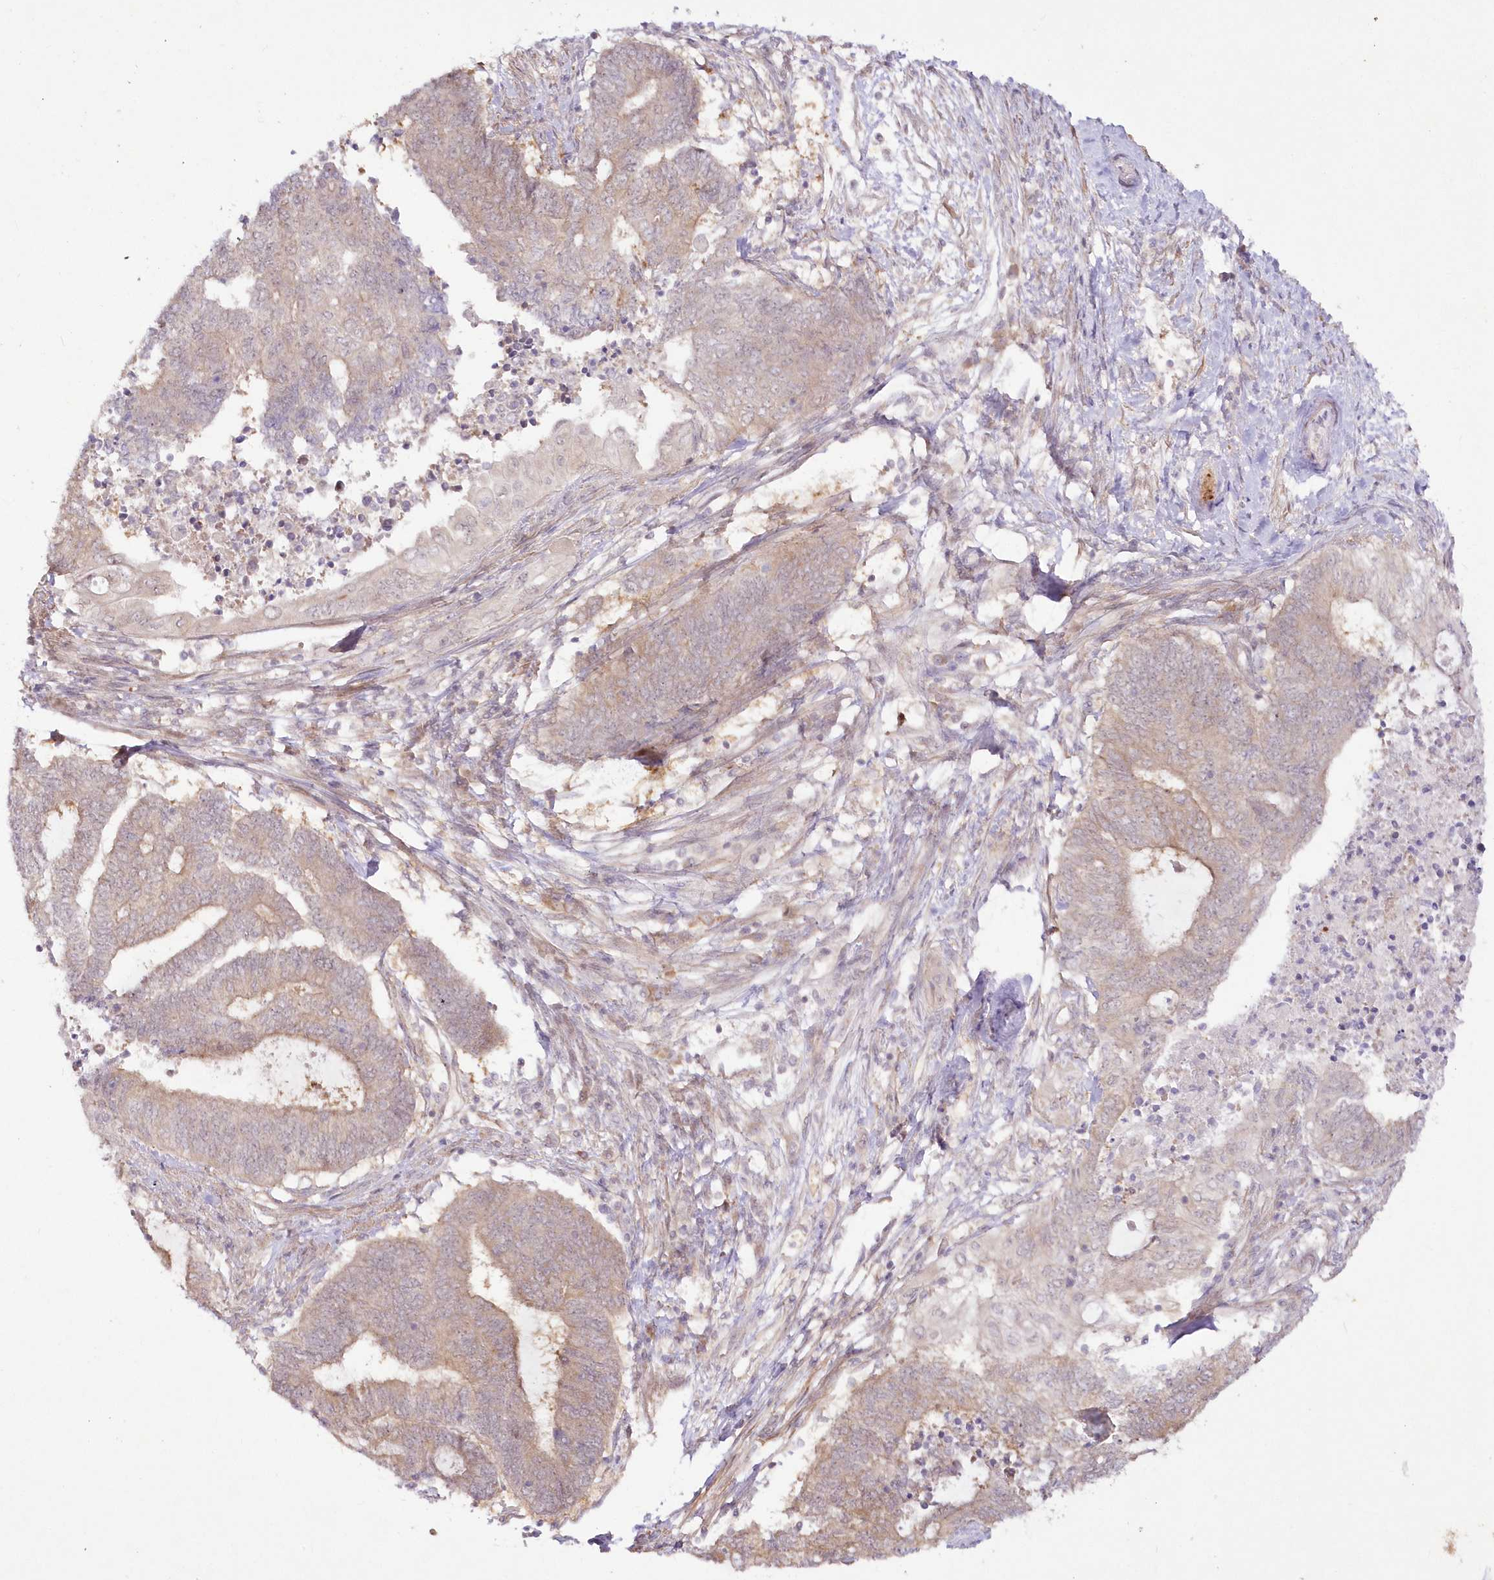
{"staining": {"intensity": "moderate", "quantity": "25%-75%", "location": "cytoplasmic/membranous"}, "tissue": "endometrial cancer", "cell_type": "Tumor cells", "image_type": "cancer", "snomed": [{"axis": "morphology", "description": "Adenocarcinoma, NOS"}, {"axis": "topography", "description": "Uterus"}, {"axis": "topography", "description": "Endometrium"}], "caption": "A micrograph of human endometrial cancer stained for a protein shows moderate cytoplasmic/membranous brown staining in tumor cells.", "gene": "IPMK", "patient": {"sex": "female", "age": 70}}